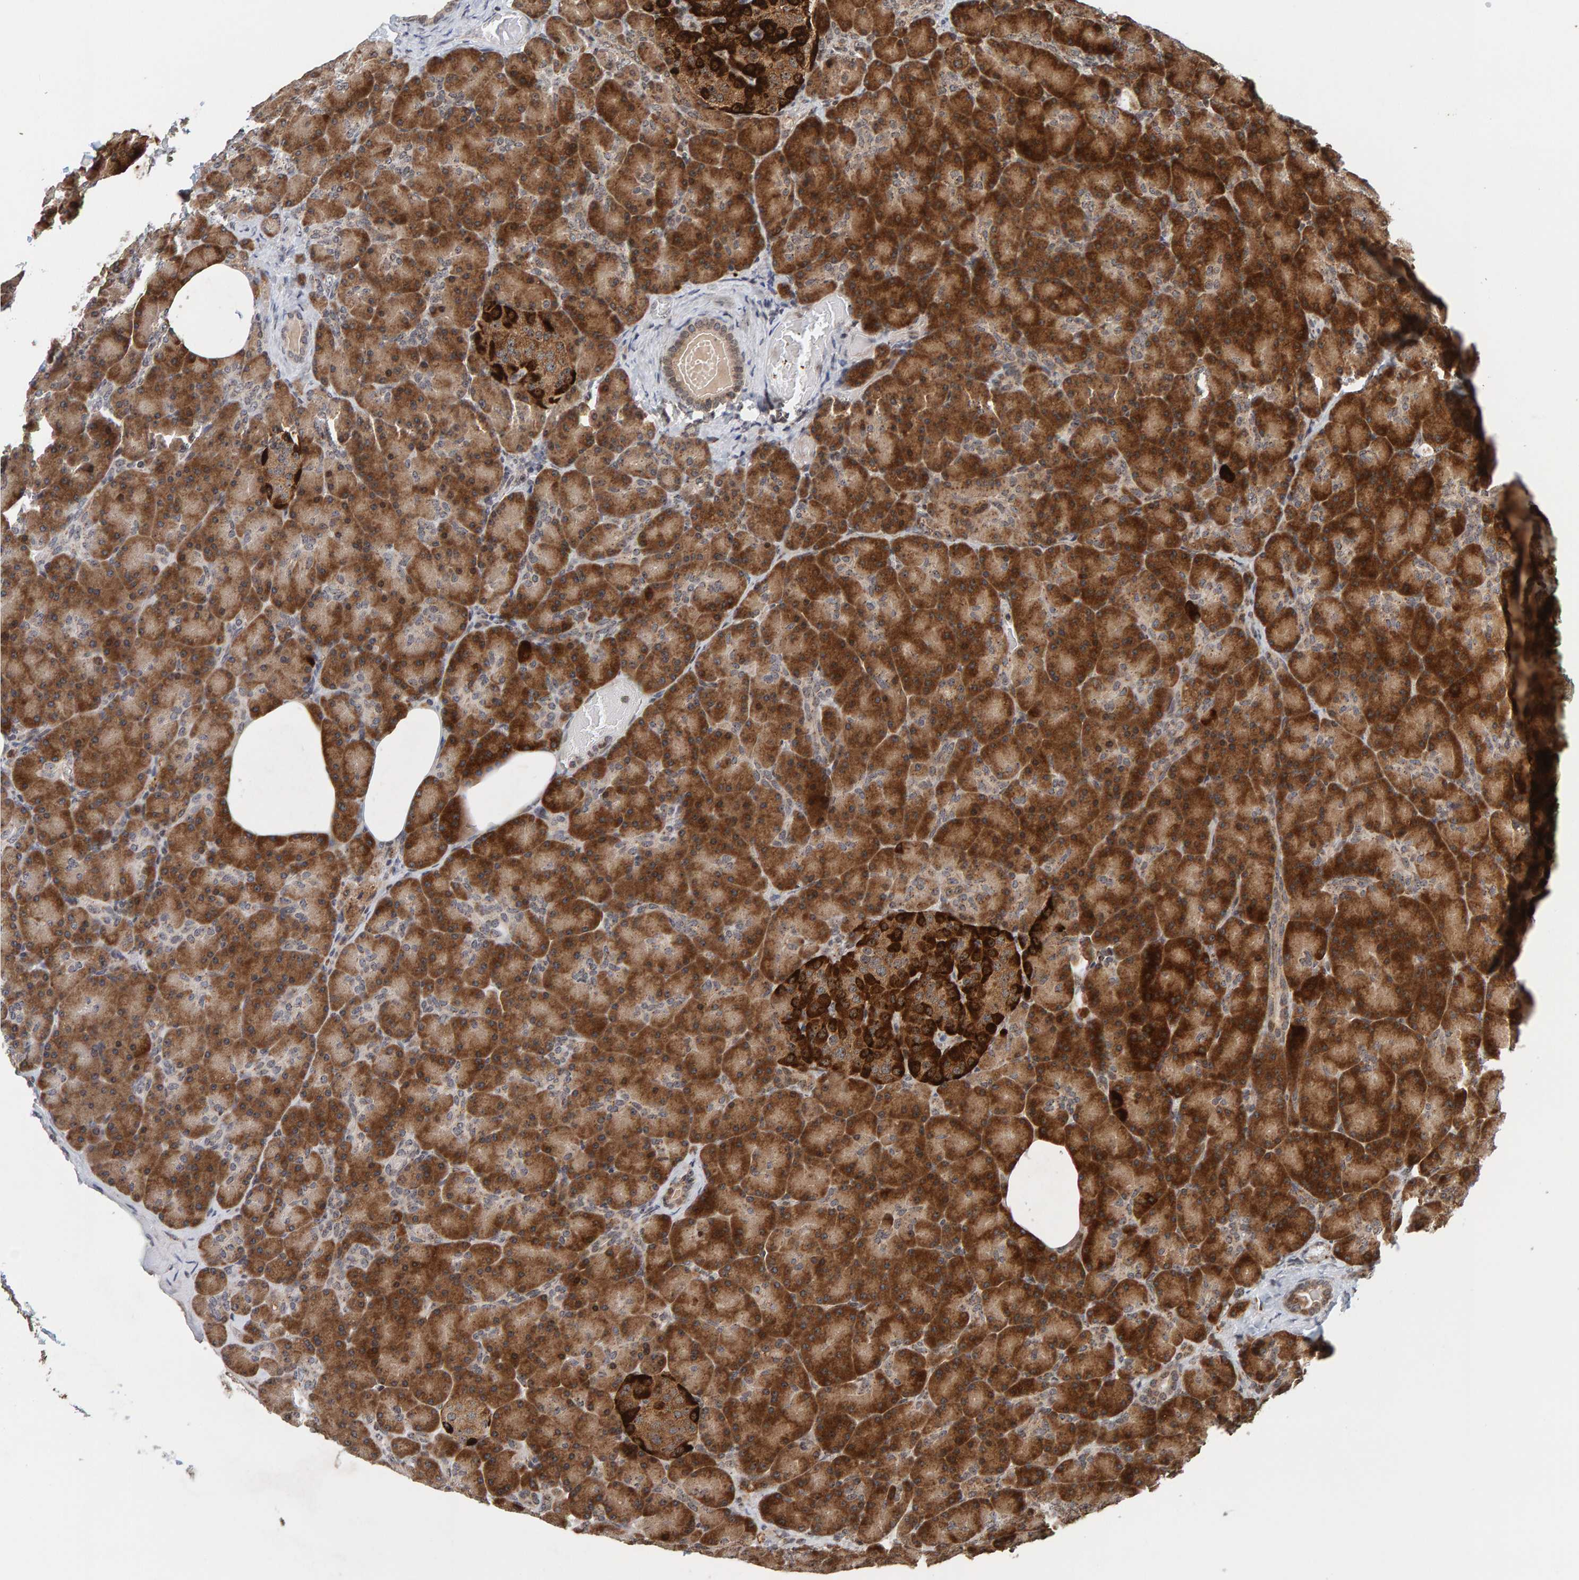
{"staining": {"intensity": "strong", "quantity": ">75%", "location": "cytoplasmic/membranous"}, "tissue": "pancreas", "cell_type": "Exocrine glandular cells", "image_type": "normal", "snomed": [{"axis": "morphology", "description": "Normal tissue, NOS"}, {"axis": "topography", "description": "Pancreas"}], "caption": "A brown stain shows strong cytoplasmic/membranous expression of a protein in exocrine glandular cells of normal human pancreas.", "gene": "CCDC182", "patient": {"sex": "female", "age": 43}}